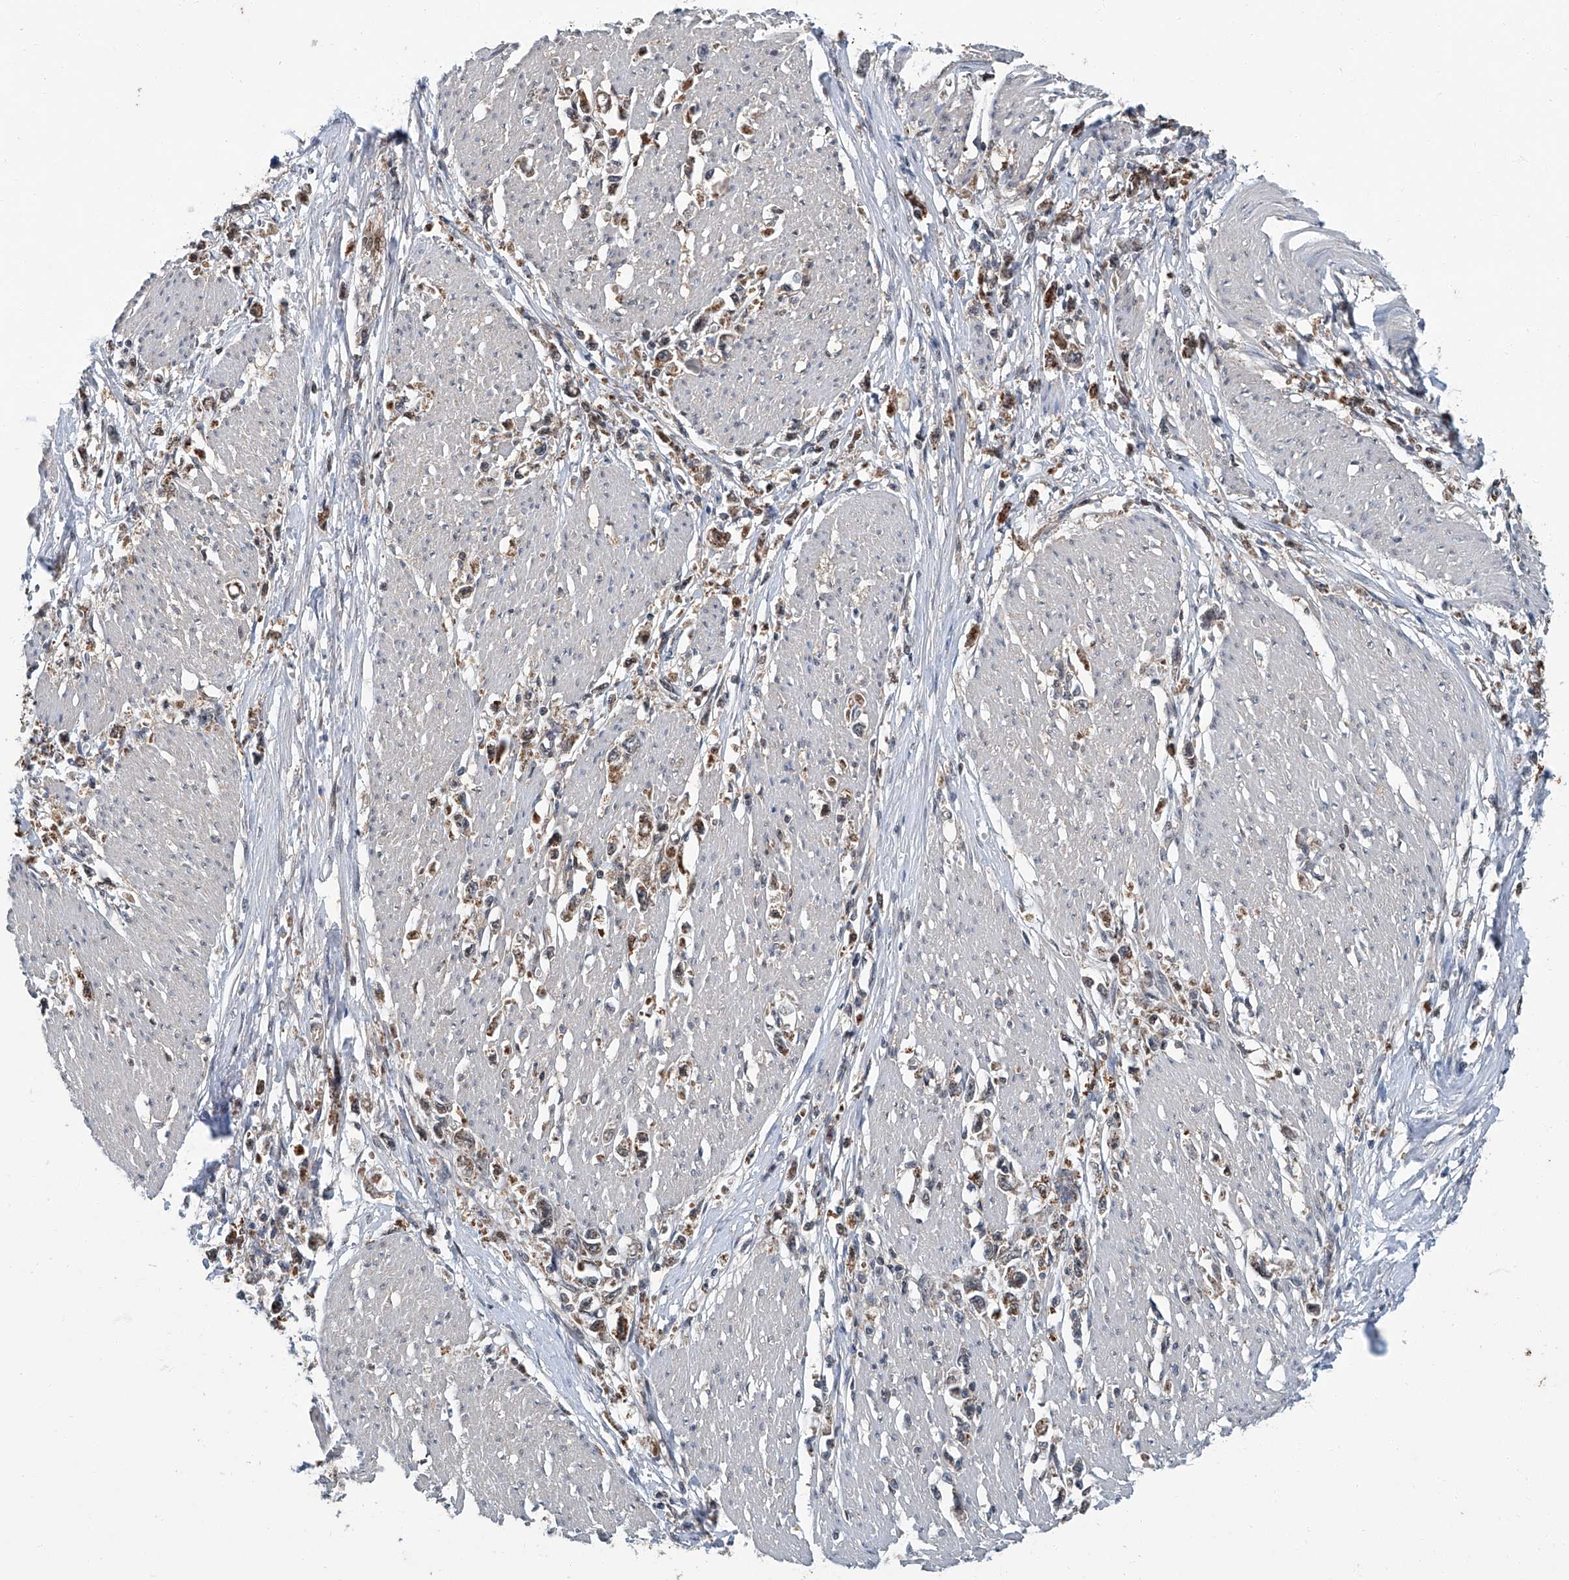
{"staining": {"intensity": "weak", "quantity": ">75%", "location": "cytoplasmic/membranous,nuclear"}, "tissue": "stomach cancer", "cell_type": "Tumor cells", "image_type": "cancer", "snomed": [{"axis": "morphology", "description": "Adenocarcinoma, NOS"}, {"axis": "topography", "description": "Stomach"}], "caption": "This is a histology image of immunohistochemistry (IHC) staining of adenocarcinoma (stomach), which shows weak staining in the cytoplasmic/membranous and nuclear of tumor cells.", "gene": "CLK1", "patient": {"sex": "female", "age": 59}}